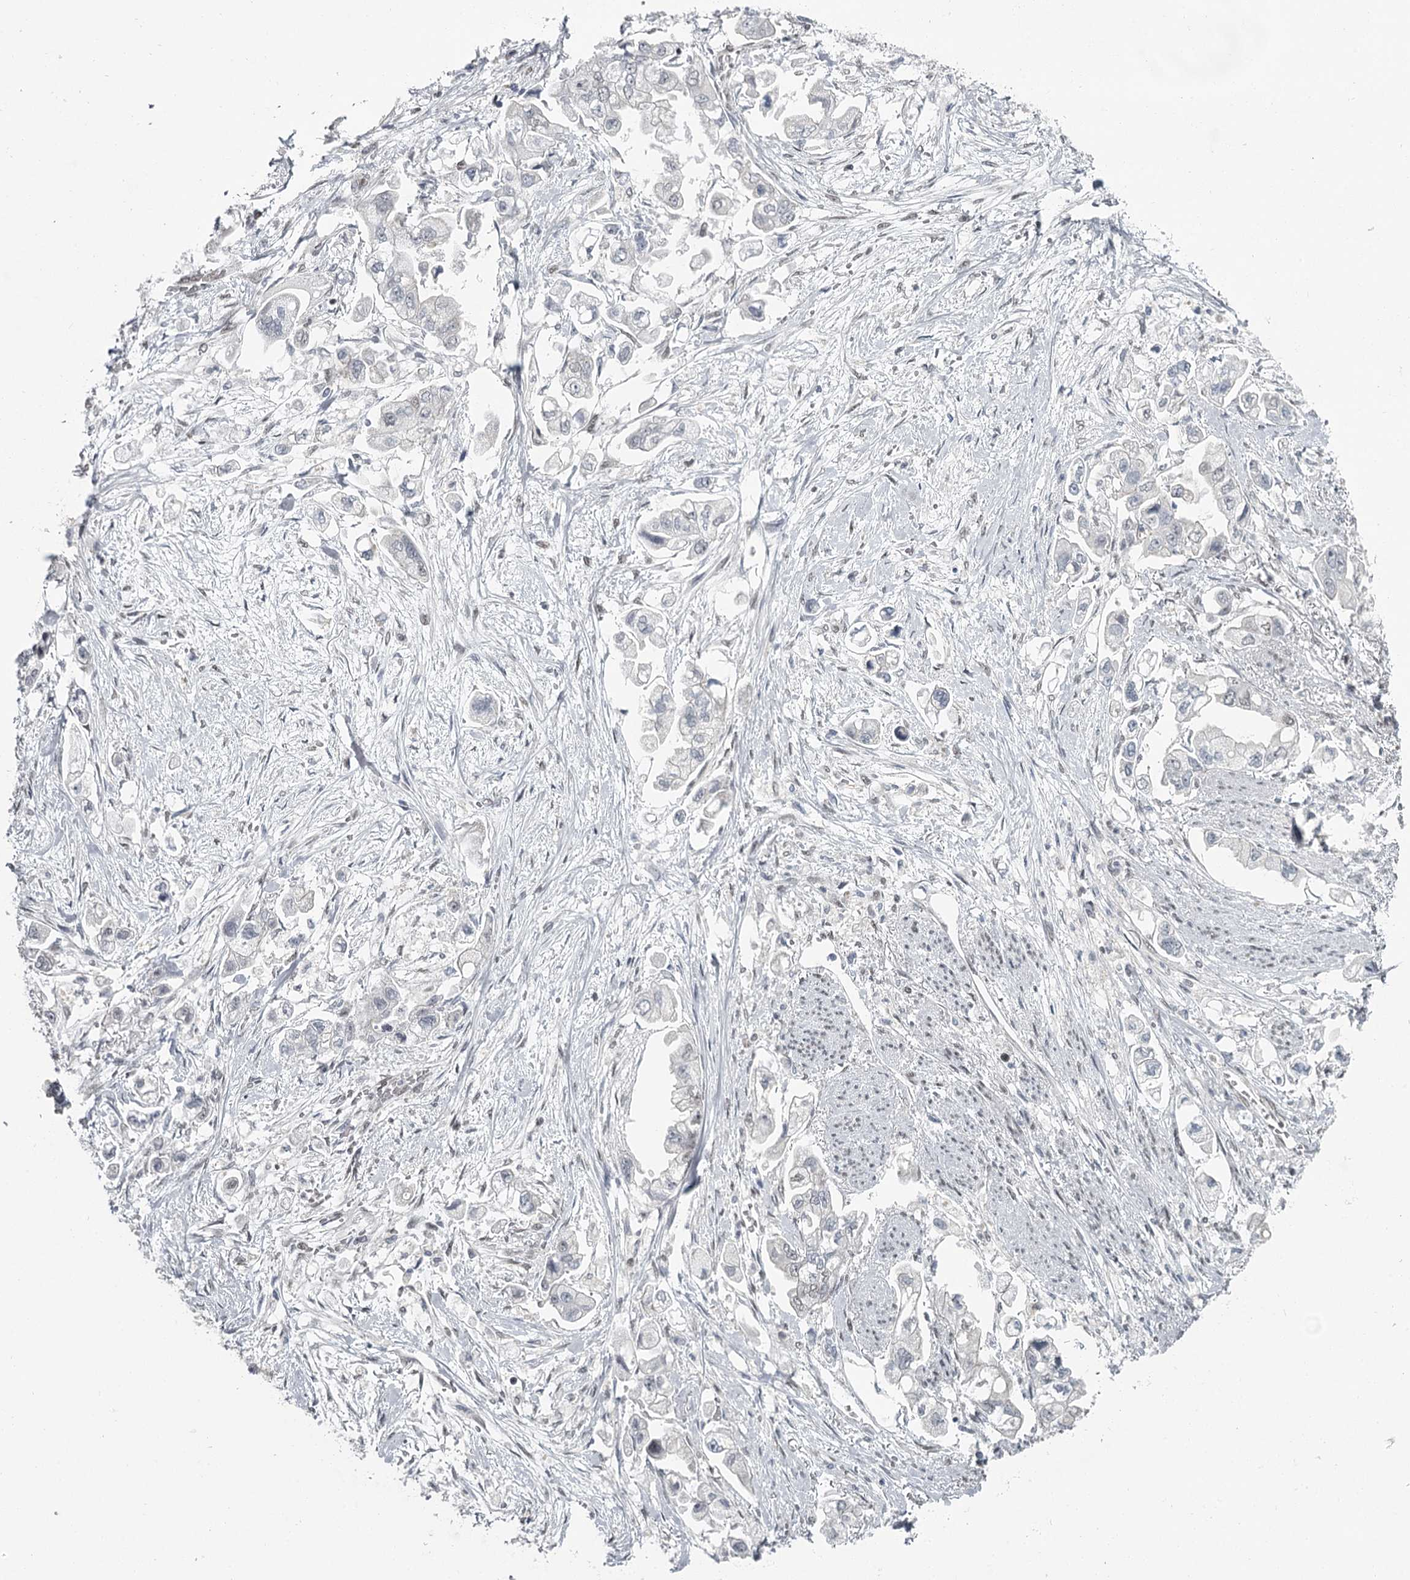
{"staining": {"intensity": "negative", "quantity": "none", "location": "none"}, "tissue": "stomach cancer", "cell_type": "Tumor cells", "image_type": "cancer", "snomed": [{"axis": "morphology", "description": "Adenocarcinoma, NOS"}, {"axis": "topography", "description": "Stomach"}], "caption": "IHC of stomach cancer shows no staining in tumor cells. (Stains: DAB (3,3'-diaminobenzidine) IHC with hematoxylin counter stain, Microscopy: brightfield microscopy at high magnification).", "gene": "FAM13C", "patient": {"sex": "male", "age": 62}}